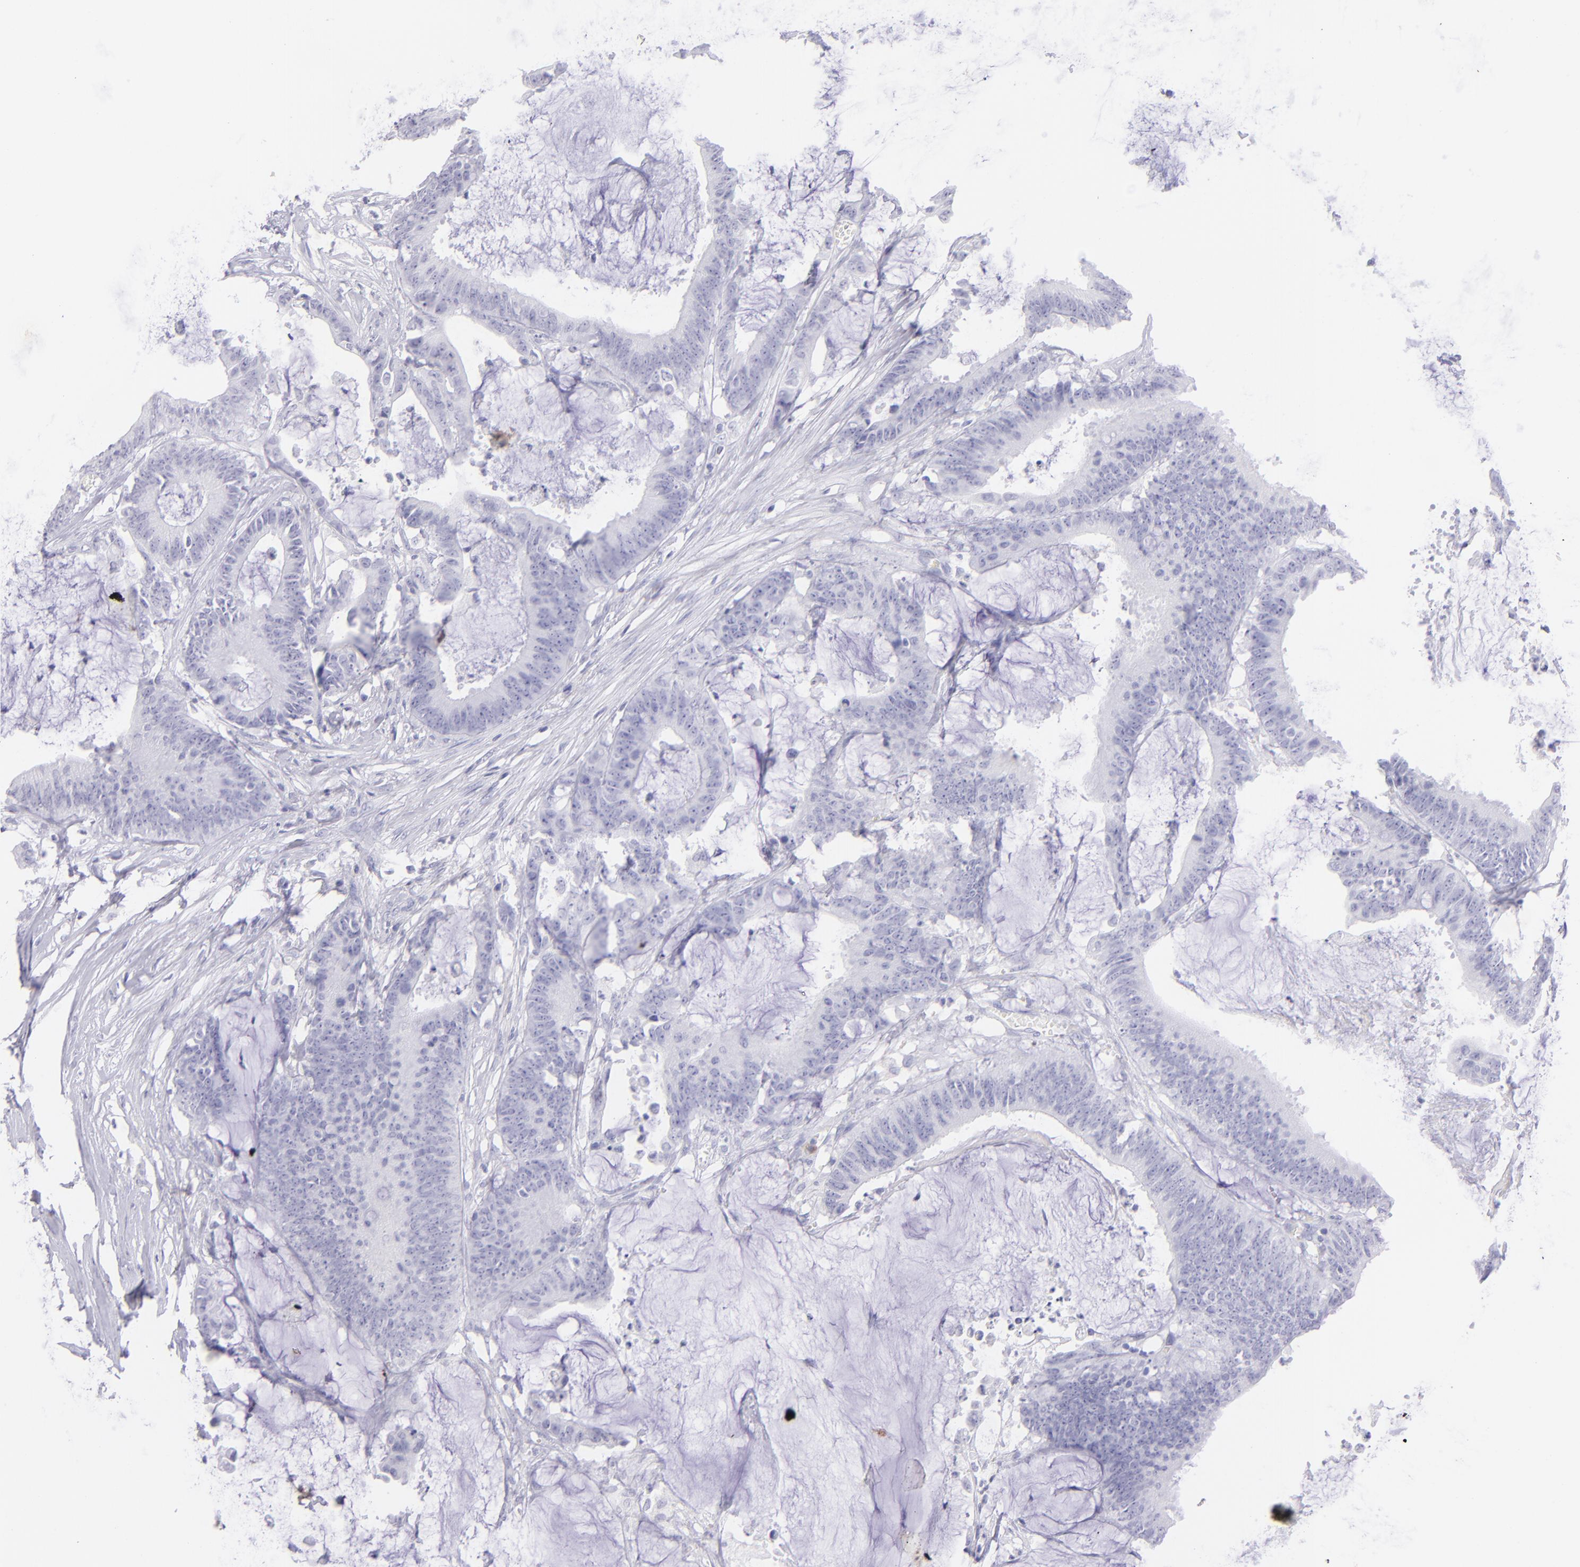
{"staining": {"intensity": "negative", "quantity": "none", "location": "none"}, "tissue": "colorectal cancer", "cell_type": "Tumor cells", "image_type": "cancer", "snomed": [{"axis": "morphology", "description": "Adenocarcinoma, NOS"}, {"axis": "topography", "description": "Rectum"}], "caption": "An IHC image of adenocarcinoma (colorectal) is shown. There is no staining in tumor cells of adenocarcinoma (colorectal).", "gene": "CD72", "patient": {"sex": "female", "age": 66}}